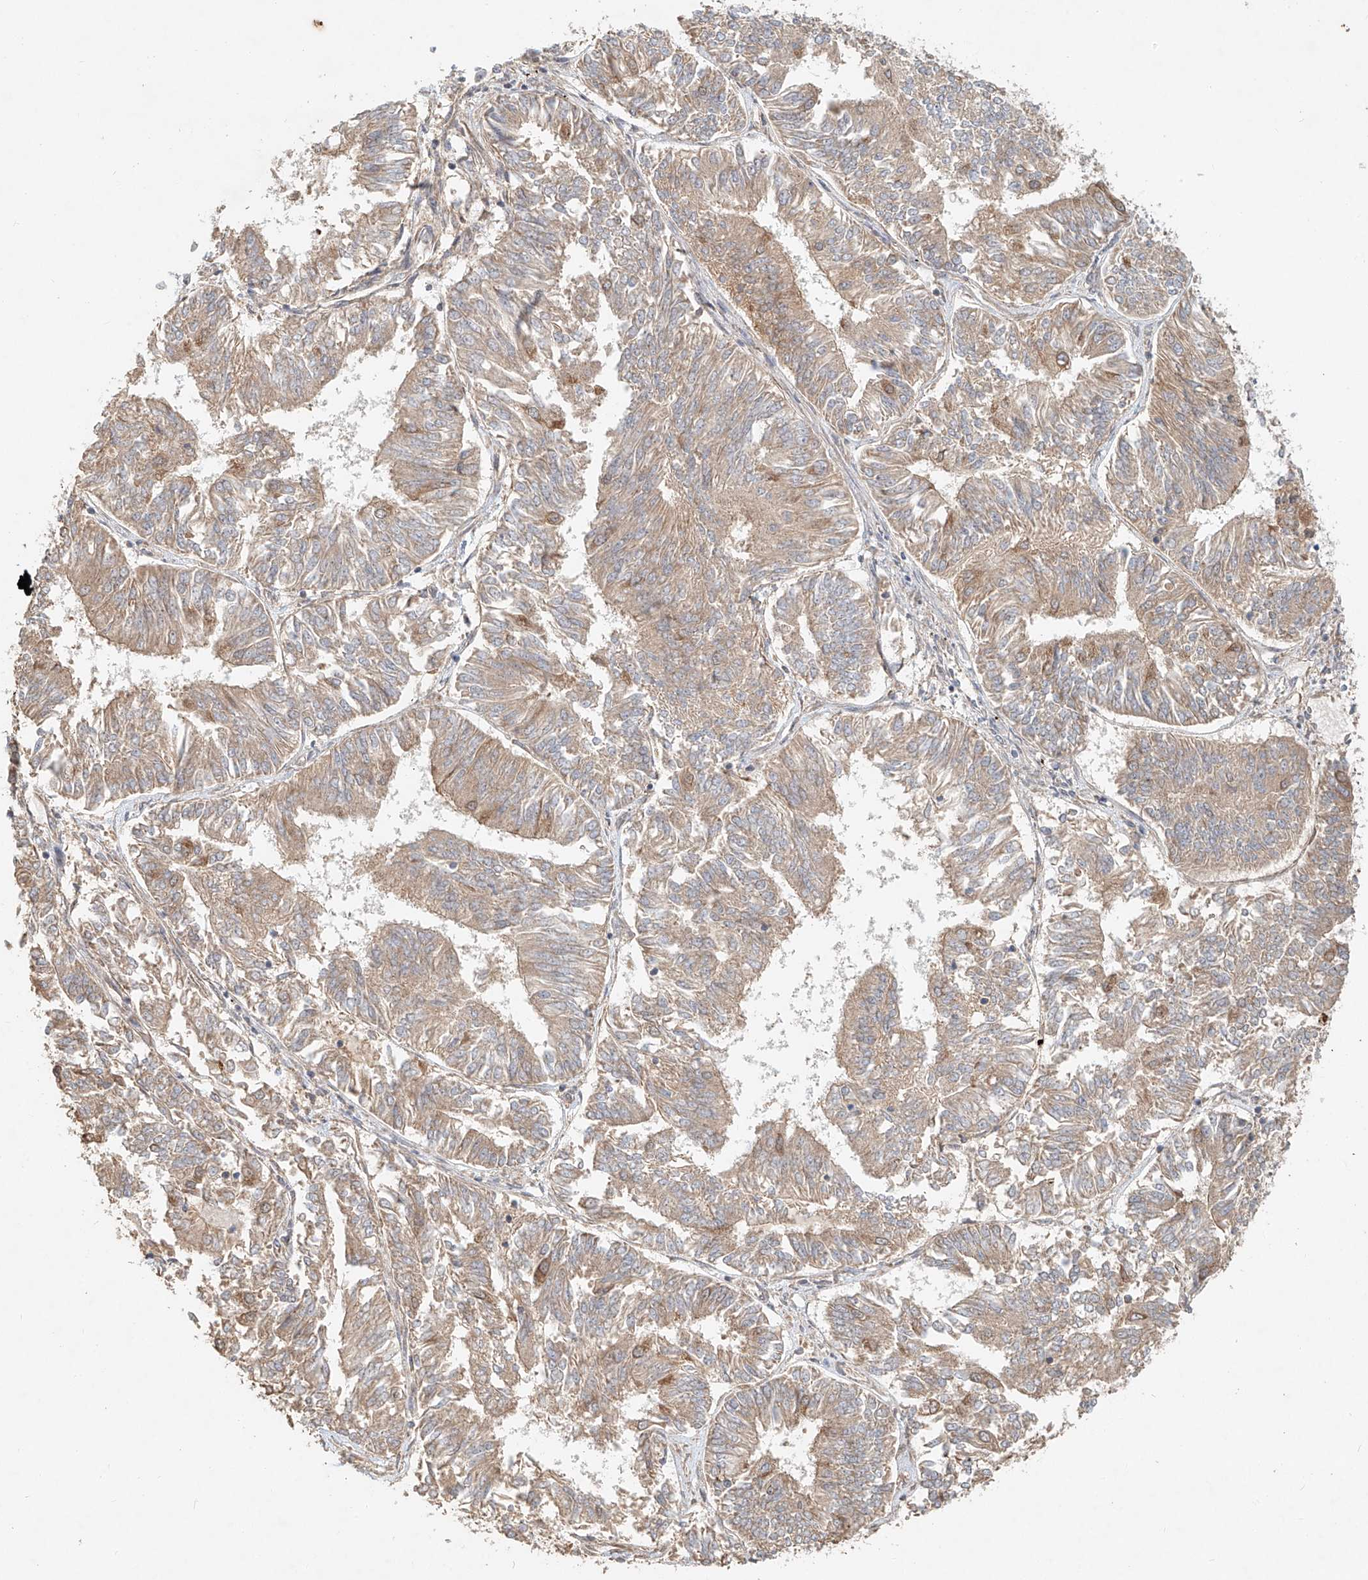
{"staining": {"intensity": "weak", "quantity": ">75%", "location": "cytoplasmic/membranous"}, "tissue": "endometrial cancer", "cell_type": "Tumor cells", "image_type": "cancer", "snomed": [{"axis": "morphology", "description": "Adenocarcinoma, NOS"}, {"axis": "topography", "description": "Endometrium"}], "caption": "Human adenocarcinoma (endometrial) stained with a protein marker displays weak staining in tumor cells.", "gene": "TMEM61", "patient": {"sex": "female", "age": 58}}